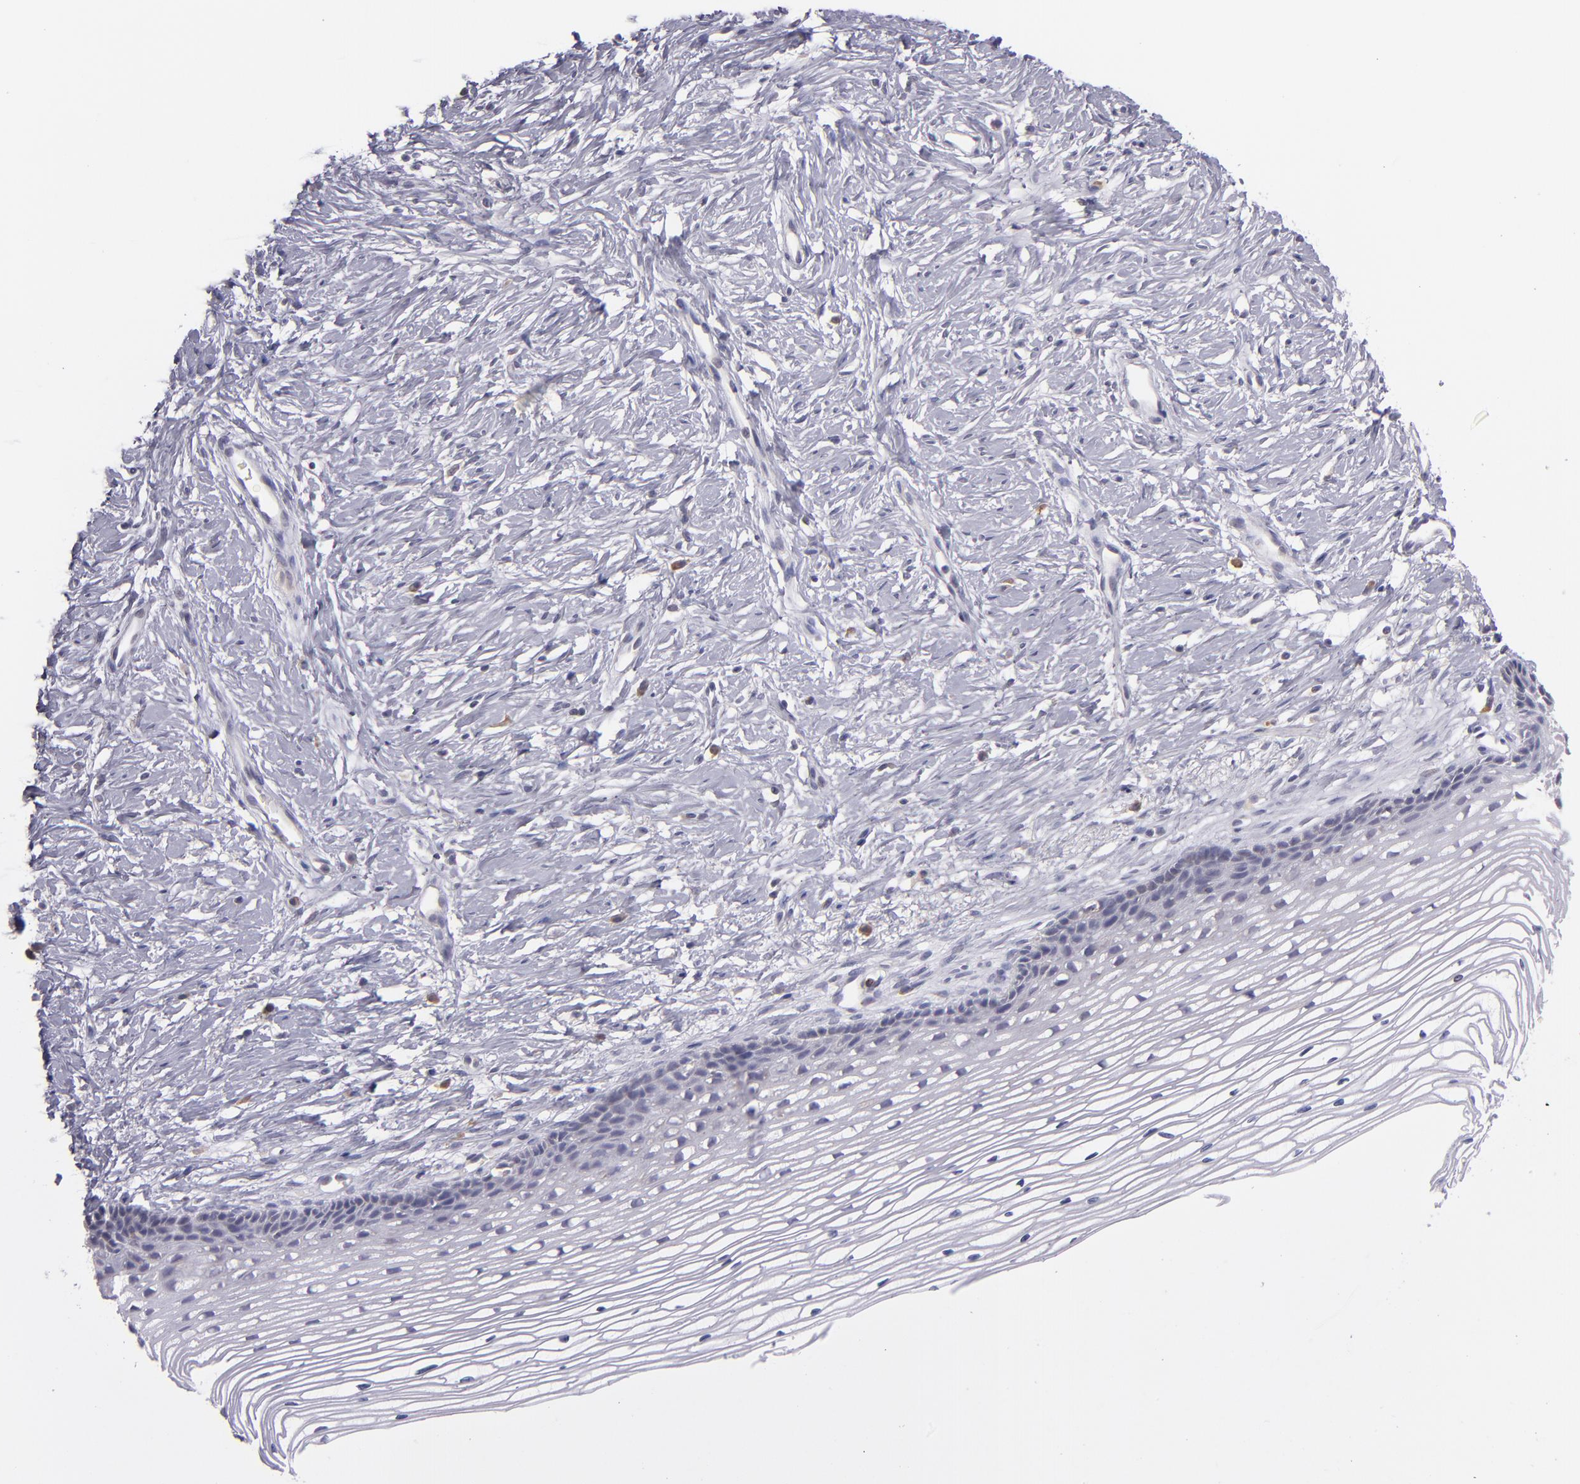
{"staining": {"intensity": "negative", "quantity": "none", "location": "none"}, "tissue": "cervix", "cell_type": "Glandular cells", "image_type": "normal", "snomed": [{"axis": "morphology", "description": "Normal tissue, NOS"}, {"axis": "topography", "description": "Cervix"}], "caption": "IHC image of benign cervix stained for a protein (brown), which demonstrates no positivity in glandular cells.", "gene": "TRAF3", "patient": {"sex": "female", "age": 77}}